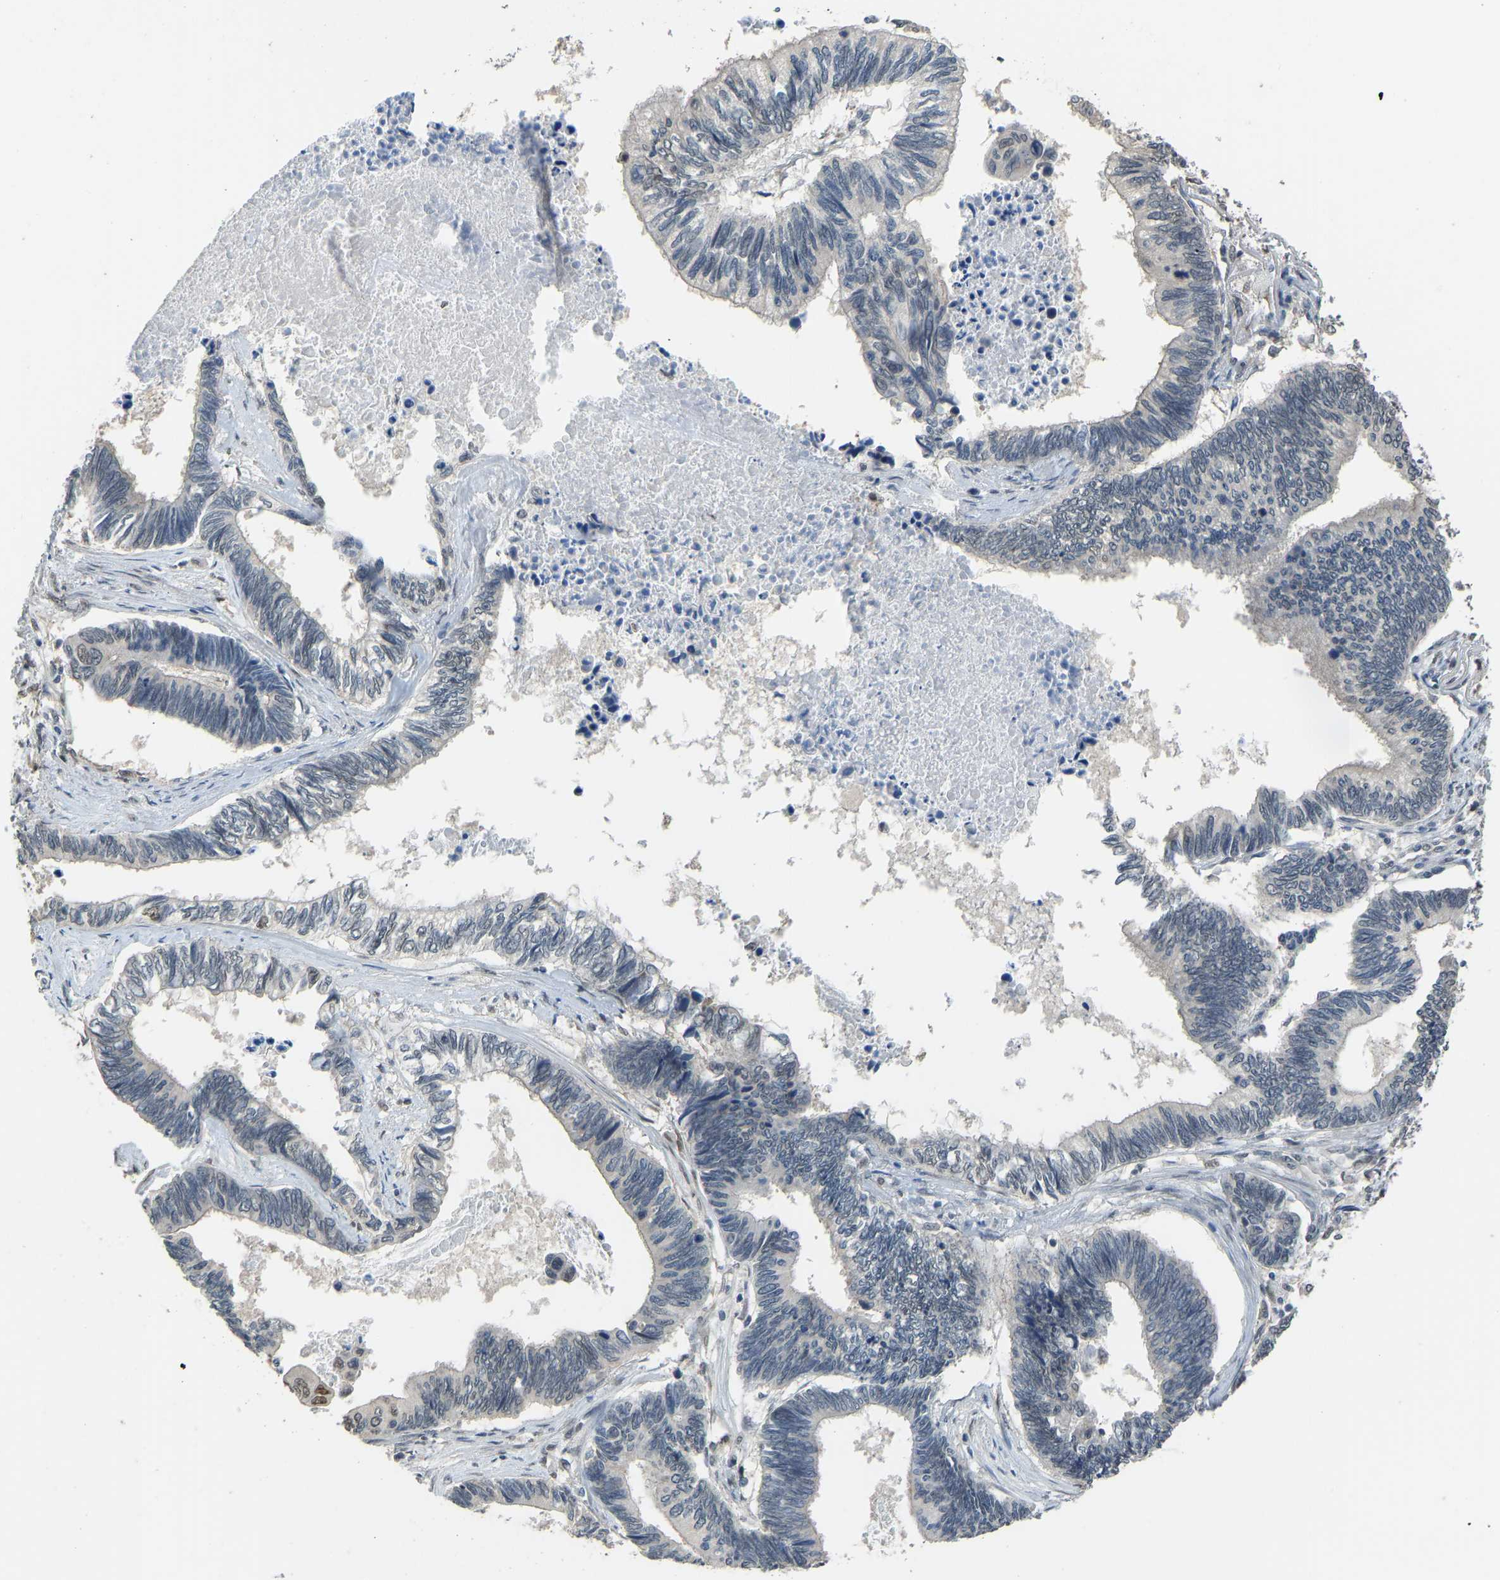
{"staining": {"intensity": "negative", "quantity": "none", "location": "none"}, "tissue": "pancreatic cancer", "cell_type": "Tumor cells", "image_type": "cancer", "snomed": [{"axis": "morphology", "description": "Adenocarcinoma, NOS"}, {"axis": "topography", "description": "Pancreas"}], "caption": "This image is of pancreatic cancer stained with IHC to label a protein in brown with the nuclei are counter-stained blue. There is no positivity in tumor cells.", "gene": "KPNA6", "patient": {"sex": "female", "age": 70}}